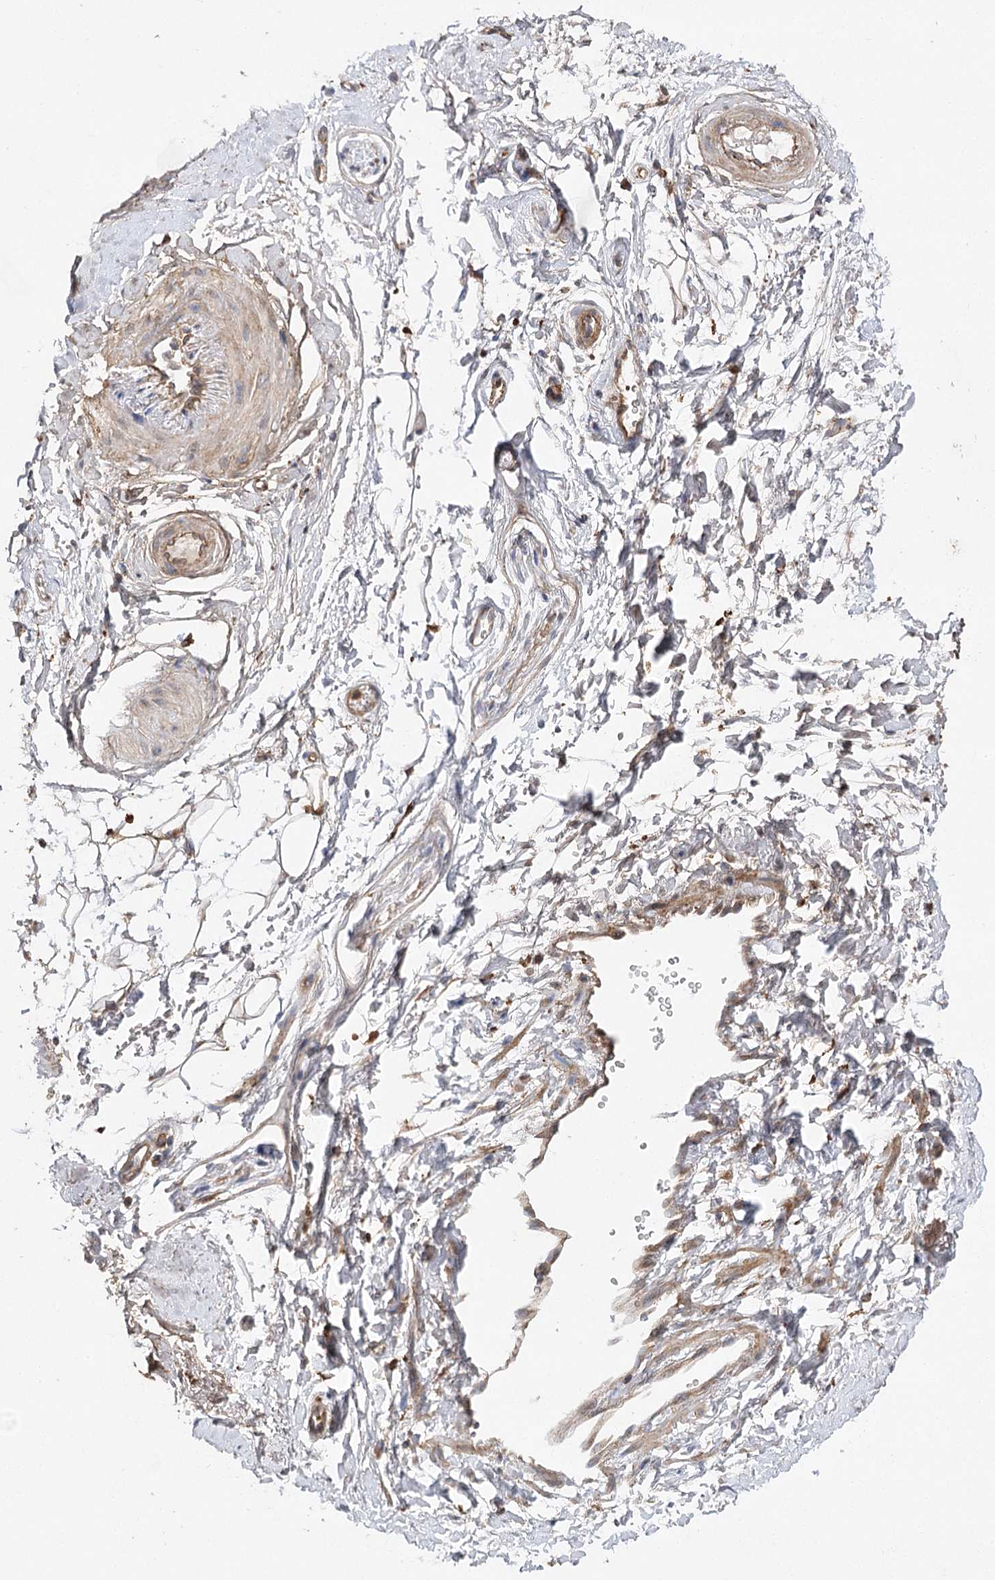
{"staining": {"intensity": "weak", "quantity": "25%-75%", "location": "cytoplasmic/membranous"}, "tissue": "adipose tissue", "cell_type": "Adipocytes", "image_type": "normal", "snomed": [{"axis": "morphology", "description": "Normal tissue, NOS"}, {"axis": "morphology", "description": "Basal cell carcinoma"}, {"axis": "topography", "description": "Skin"}], "caption": "An immunohistochemistry (IHC) micrograph of benign tissue is shown. Protein staining in brown labels weak cytoplasmic/membranous positivity in adipose tissue within adipocytes. (Brightfield microscopy of DAB IHC at high magnification).", "gene": "OBSL1", "patient": {"sex": "female", "age": 89}}